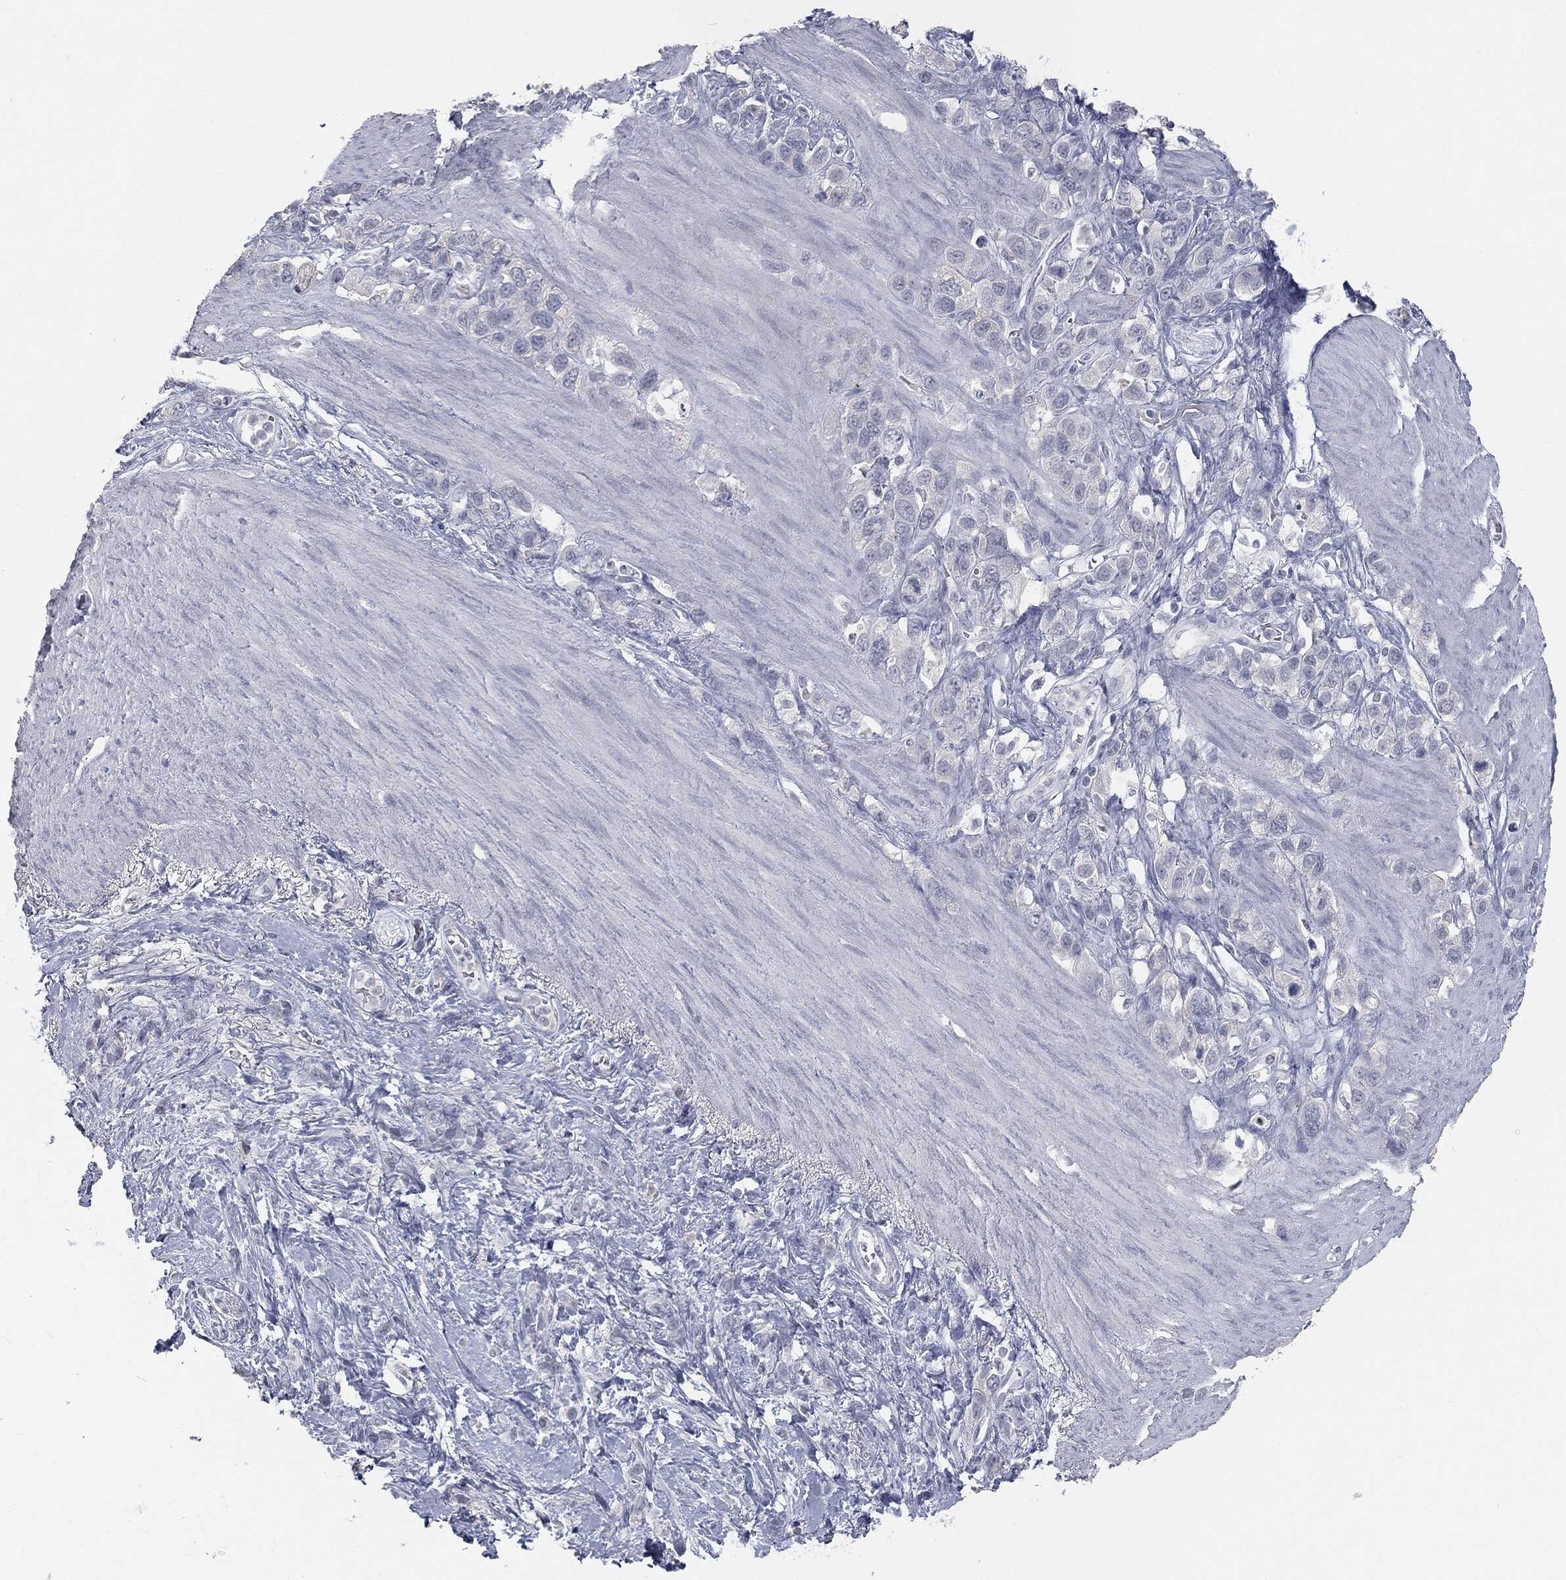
{"staining": {"intensity": "negative", "quantity": "none", "location": "none"}, "tissue": "stomach cancer", "cell_type": "Tumor cells", "image_type": "cancer", "snomed": [{"axis": "morphology", "description": "Adenocarcinoma, NOS"}, {"axis": "topography", "description": "Stomach"}], "caption": "Human stomach cancer (adenocarcinoma) stained for a protein using IHC shows no expression in tumor cells.", "gene": "PRAME", "patient": {"sex": "female", "age": 65}}